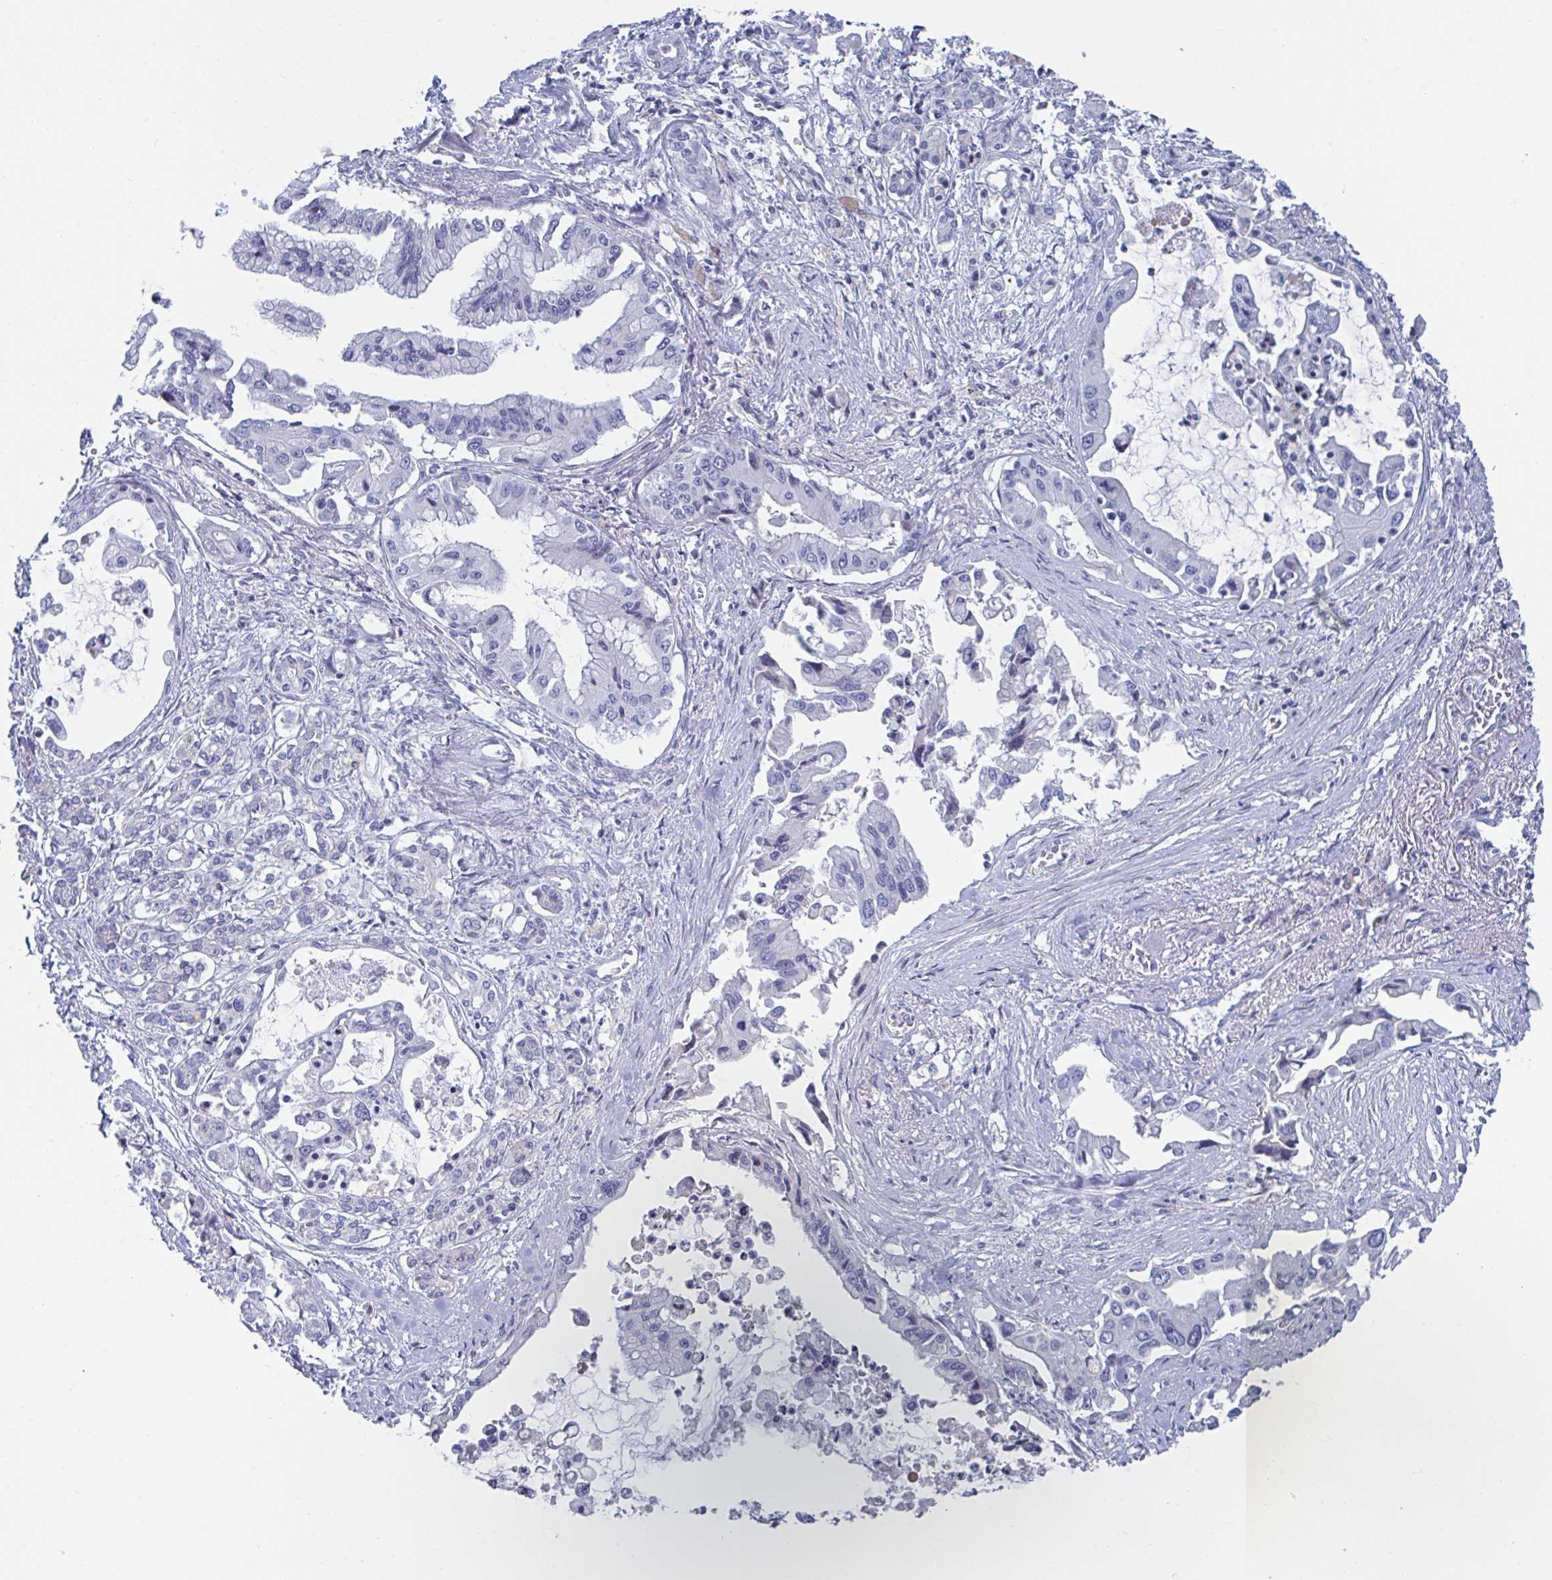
{"staining": {"intensity": "negative", "quantity": "none", "location": "none"}, "tissue": "pancreatic cancer", "cell_type": "Tumor cells", "image_type": "cancer", "snomed": [{"axis": "morphology", "description": "Adenocarcinoma, NOS"}, {"axis": "topography", "description": "Pancreas"}], "caption": "Tumor cells show no significant protein expression in pancreatic adenocarcinoma.", "gene": "TNFAIP6", "patient": {"sex": "male", "age": 84}}